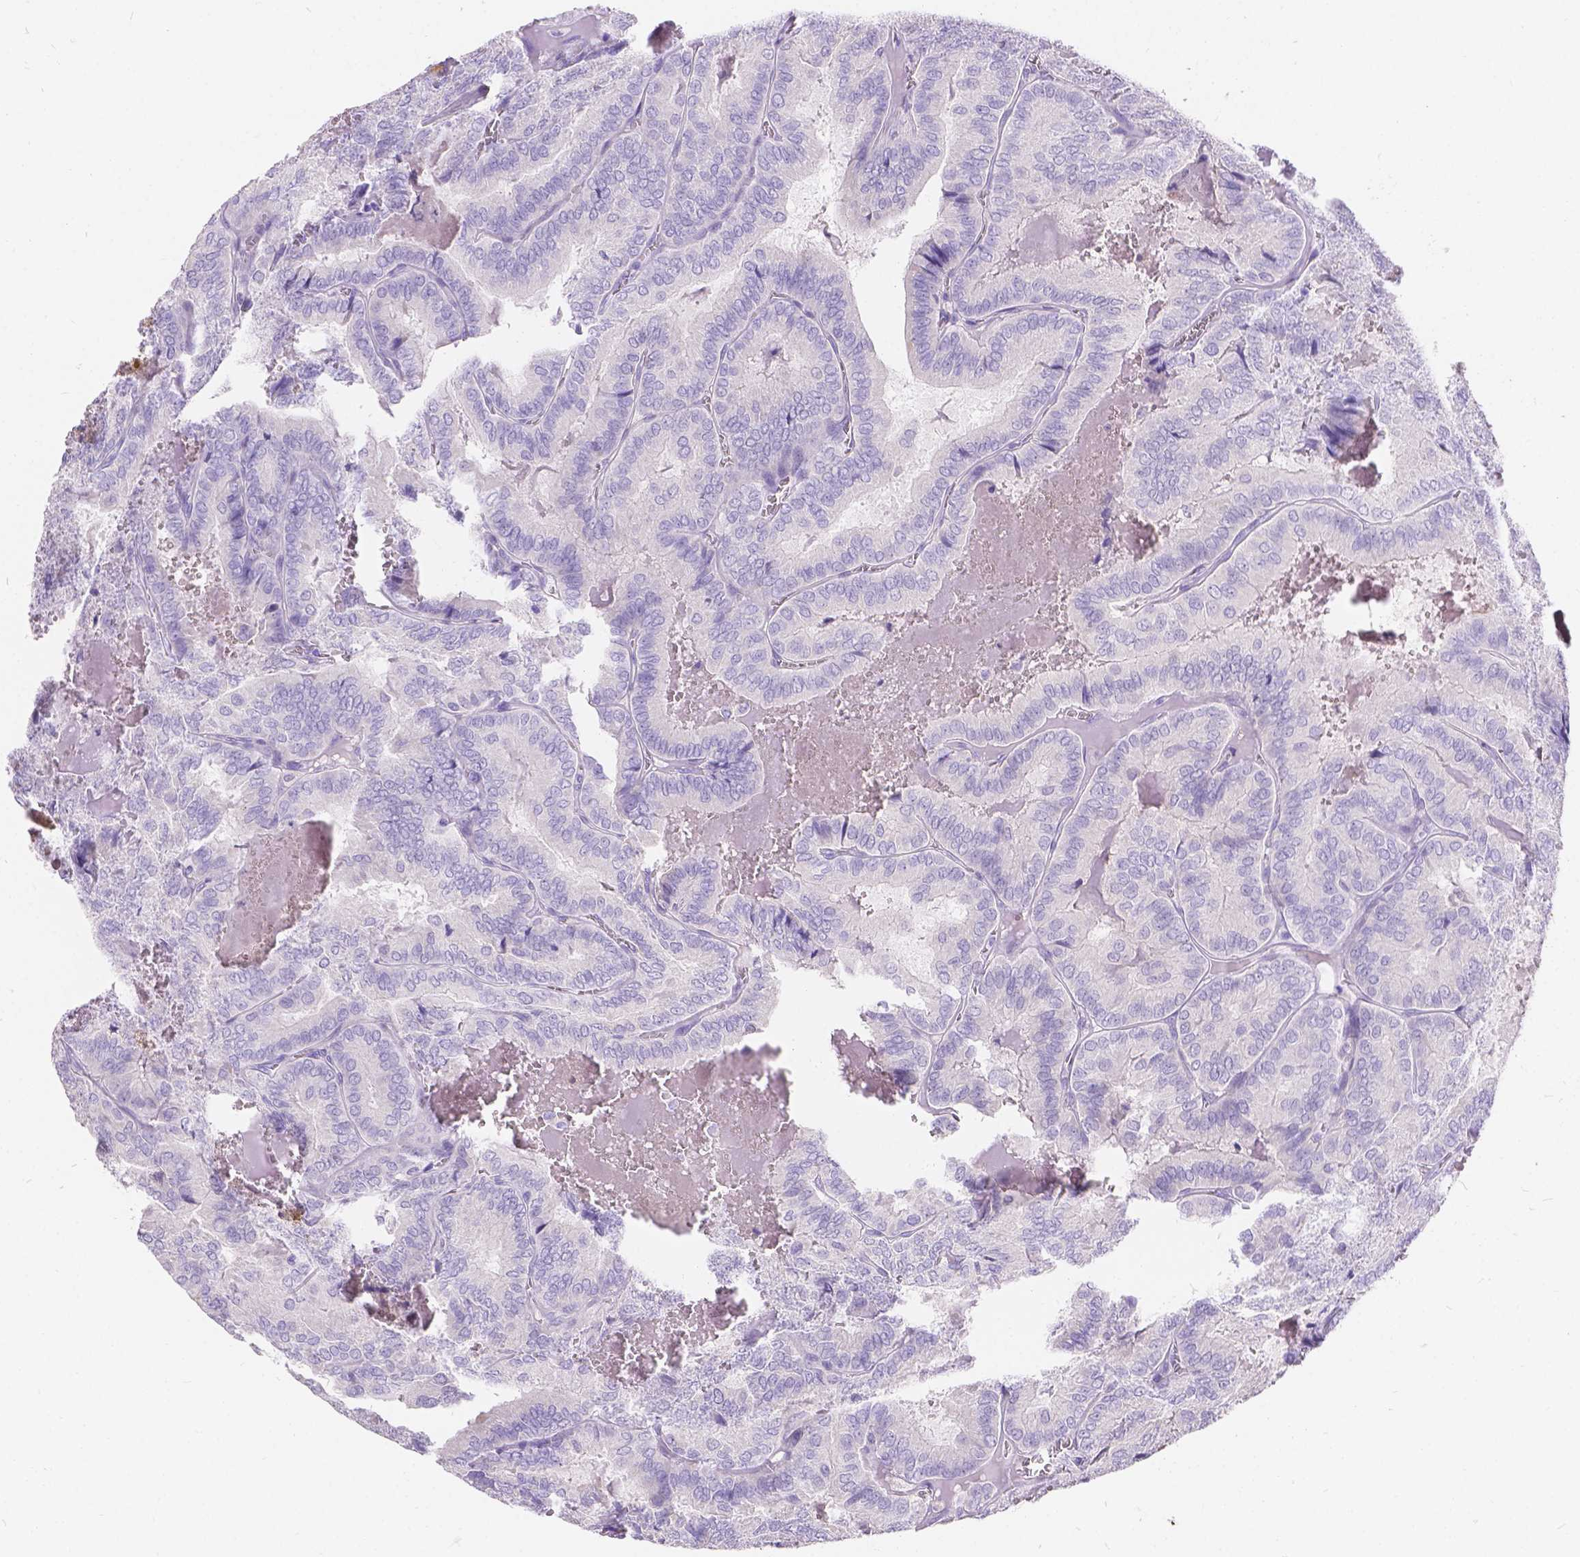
{"staining": {"intensity": "negative", "quantity": "none", "location": "none"}, "tissue": "thyroid cancer", "cell_type": "Tumor cells", "image_type": "cancer", "snomed": [{"axis": "morphology", "description": "Papillary adenocarcinoma, NOS"}, {"axis": "topography", "description": "Thyroid gland"}], "caption": "Human thyroid papillary adenocarcinoma stained for a protein using IHC displays no staining in tumor cells.", "gene": "GNRHR", "patient": {"sex": "female", "age": 75}}